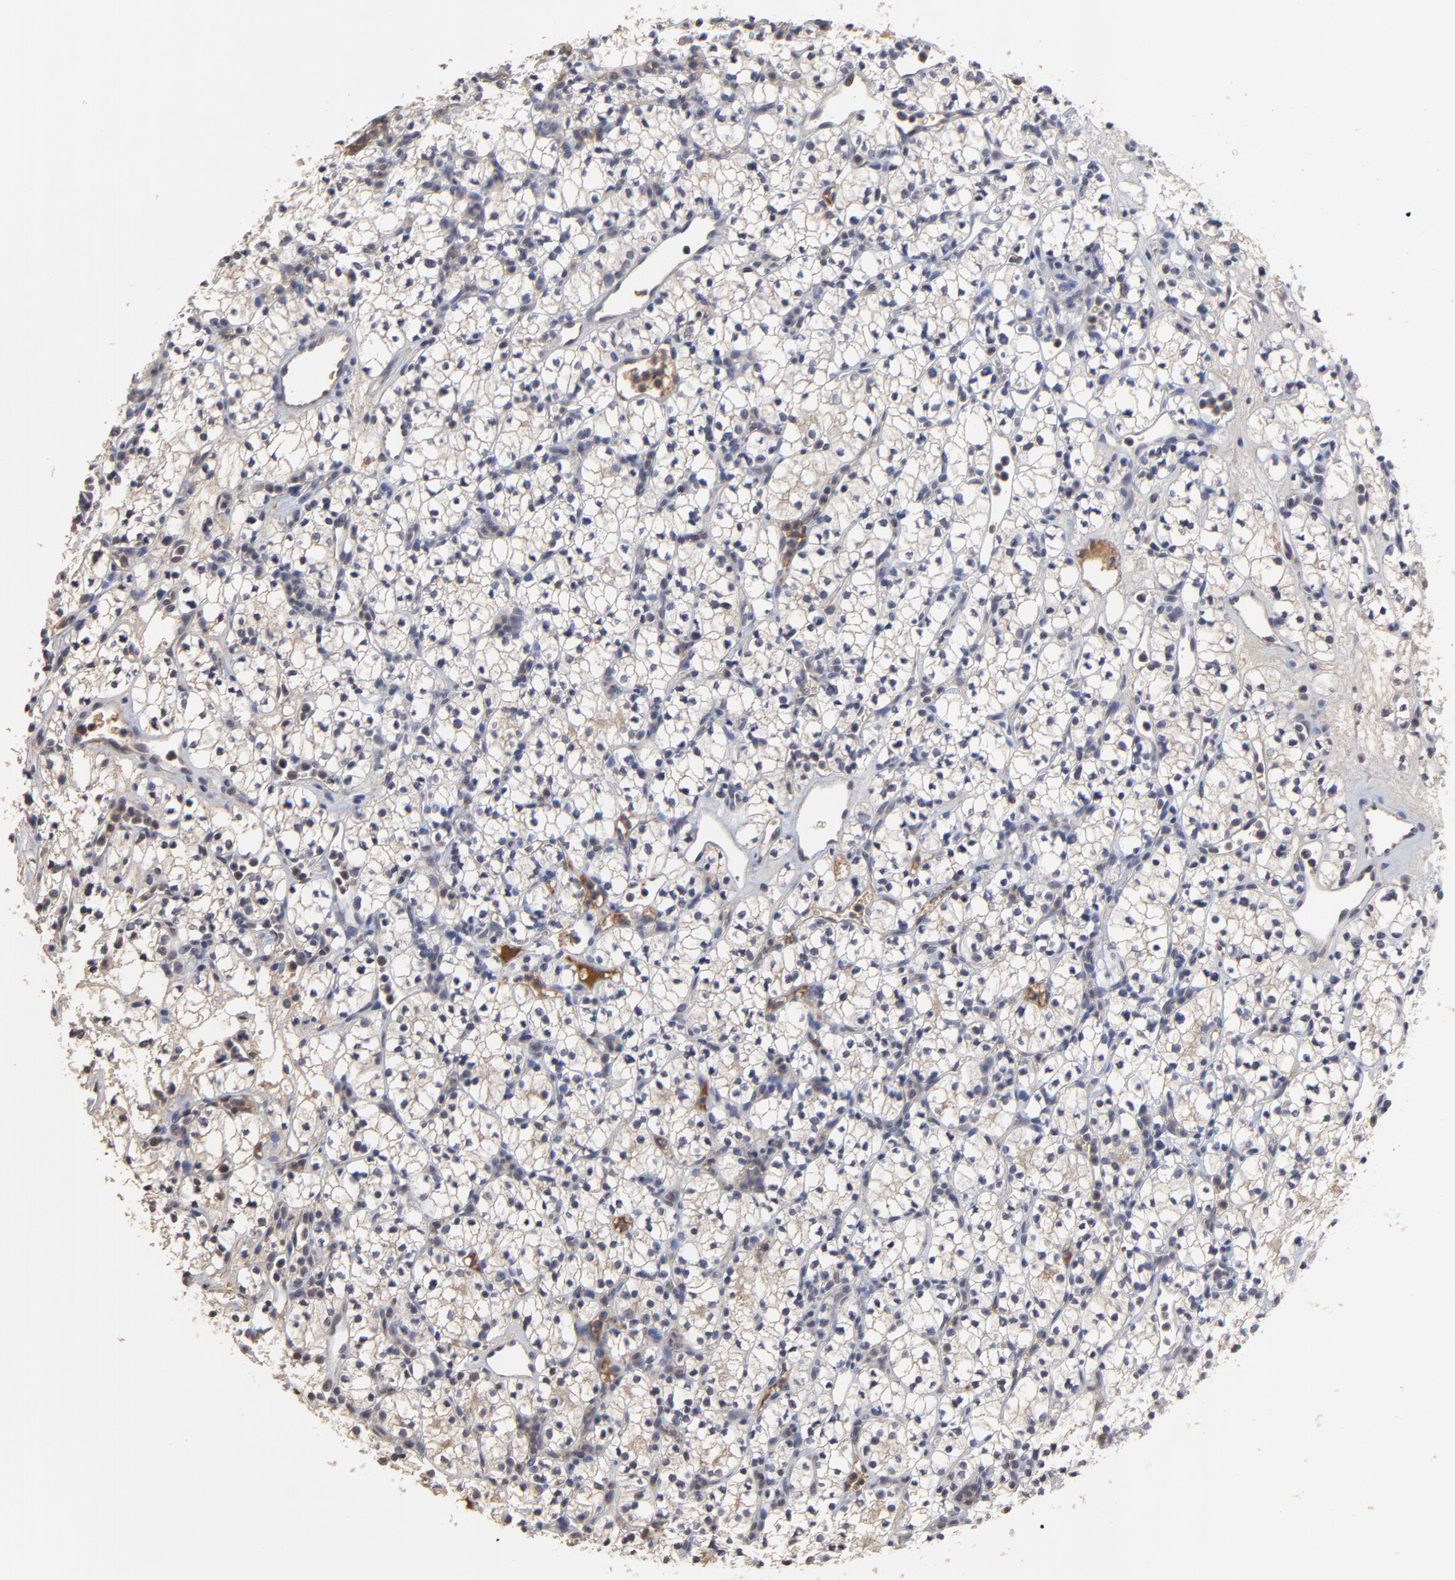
{"staining": {"intensity": "negative", "quantity": "none", "location": "none"}, "tissue": "renal cancer", "cell_type": "Tumor cells", "image_type": "cancer", "snomed": [{"axis": "morphology", "description": "Adenocarcinoma, NOS"}, {"axis": "topography", "description": "Kidney"}], "caption": "Tumor cells are negative for protein expression in human renal cancer.", "gene": "VPREB3", "patient": {"sex": "male", "age": 59}}